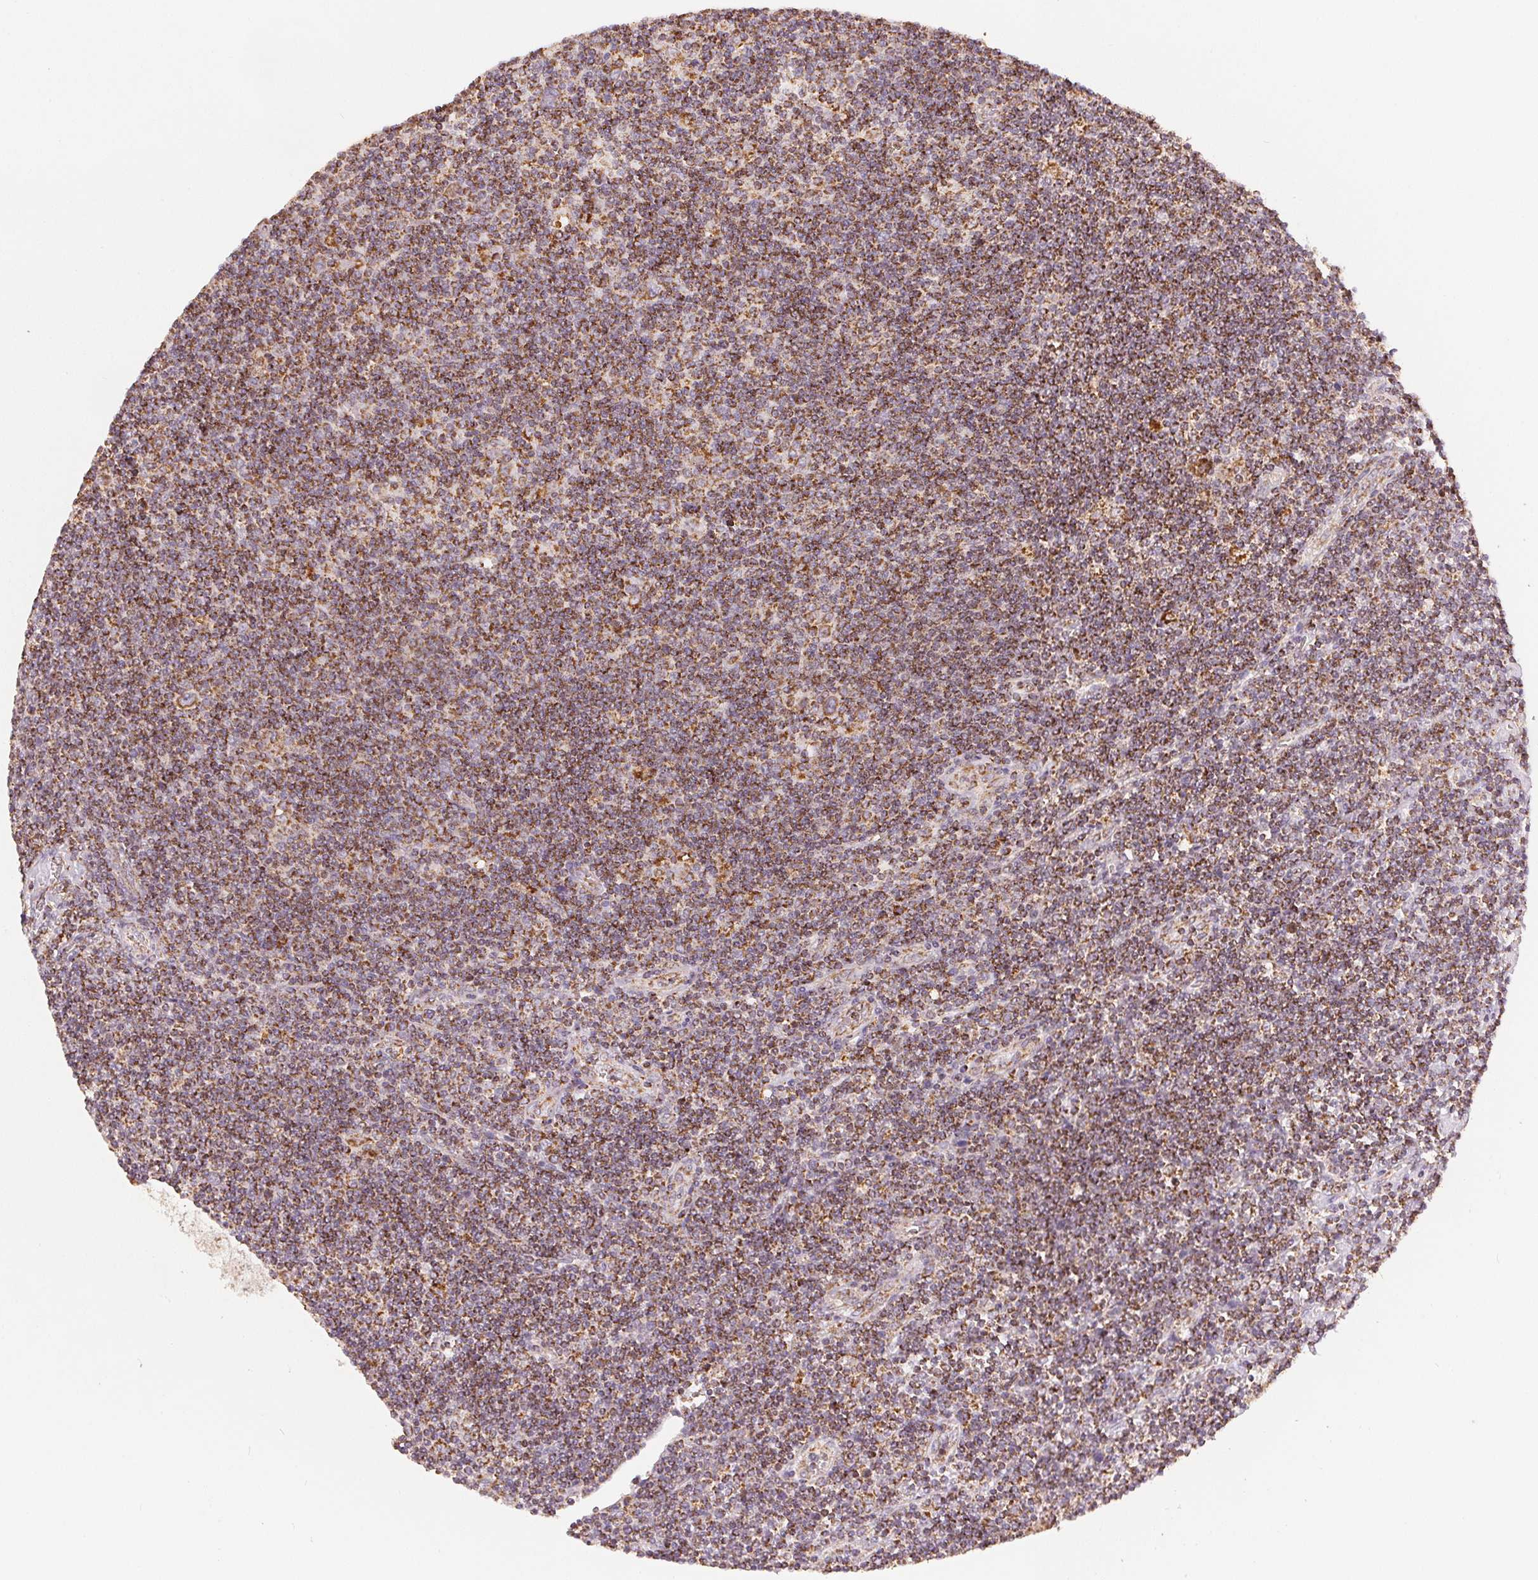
{"staining": {"intensity": "strong", "quantity": "25%-75%", "location": "cytoplasmic/membranous"}, "tissue": "lymphoma", "cell_type": "Tumor cells", "image_type": "cancer", "snomed": [{"axis": "morphology", "description": "Hodgkin's disease, NOS"}, {"axis": "topography", "description": "Lymph node"}], "caption": "An image of human lymphoma stained for a protein shows strong cytoplasmic/membranous brown staining in tumor cells.", "gene": "SDHB", "patient": {"sex": "male", "age": 40}}